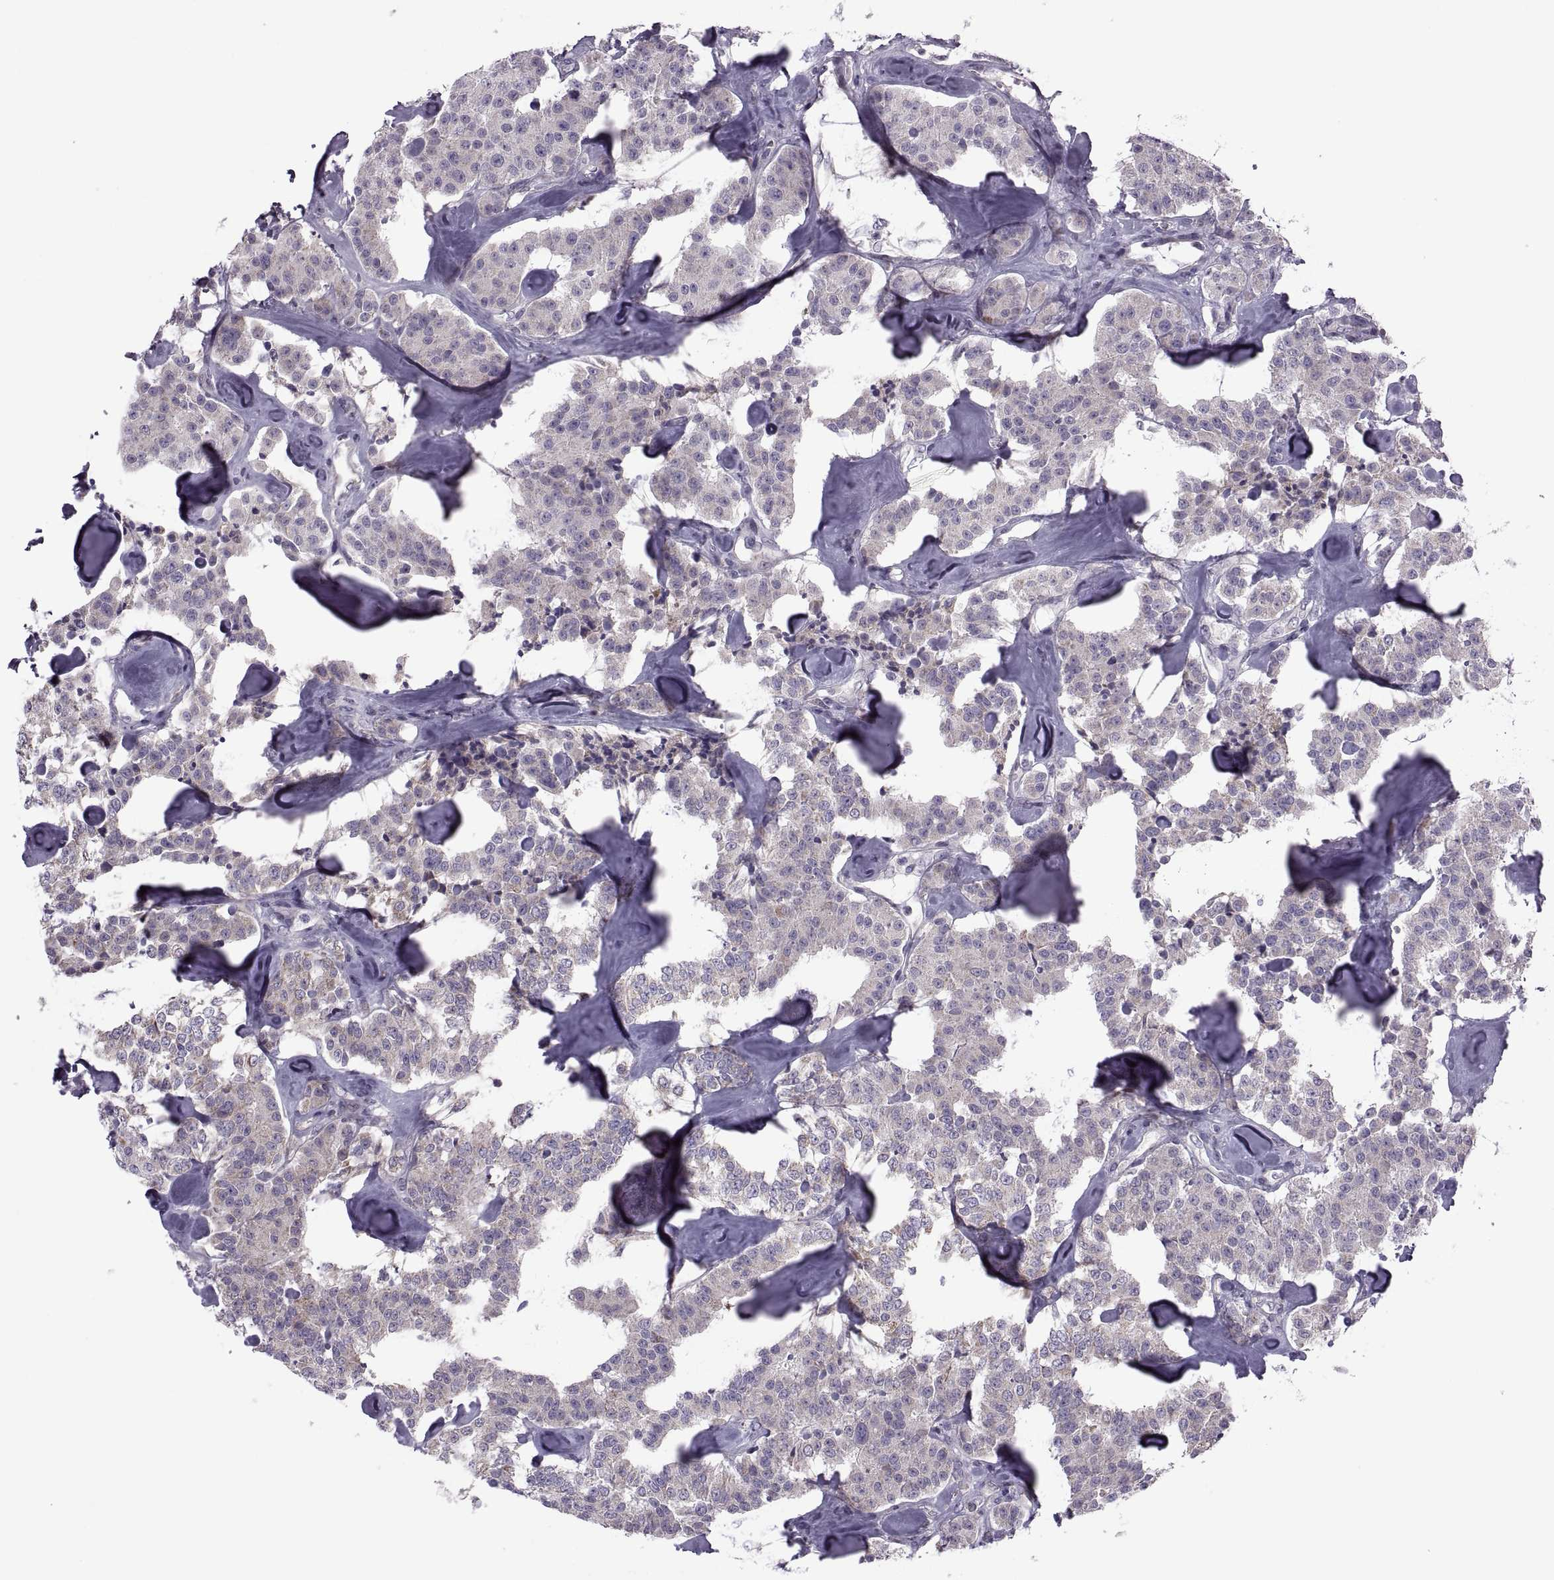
{"staining": {"intensity": "weak", "quantity": "<25%", "location": "cytoplasmic/membranous"}, "tissue": "carcinoid", "cell_type": "Tumor cells", "image_type": "cancer", "snomed": [{"axis": "morphology", "description": "Carcinoid, malignant, NOS"}, {"axis": "topography", "description": "Pancreas"}], "caption": "Carcinoid (malignant) stained for a protein using IHC exhibits no staining tumor cells.", "gene": "ODF3", "patient": {"sex": "male", "age": 41}}